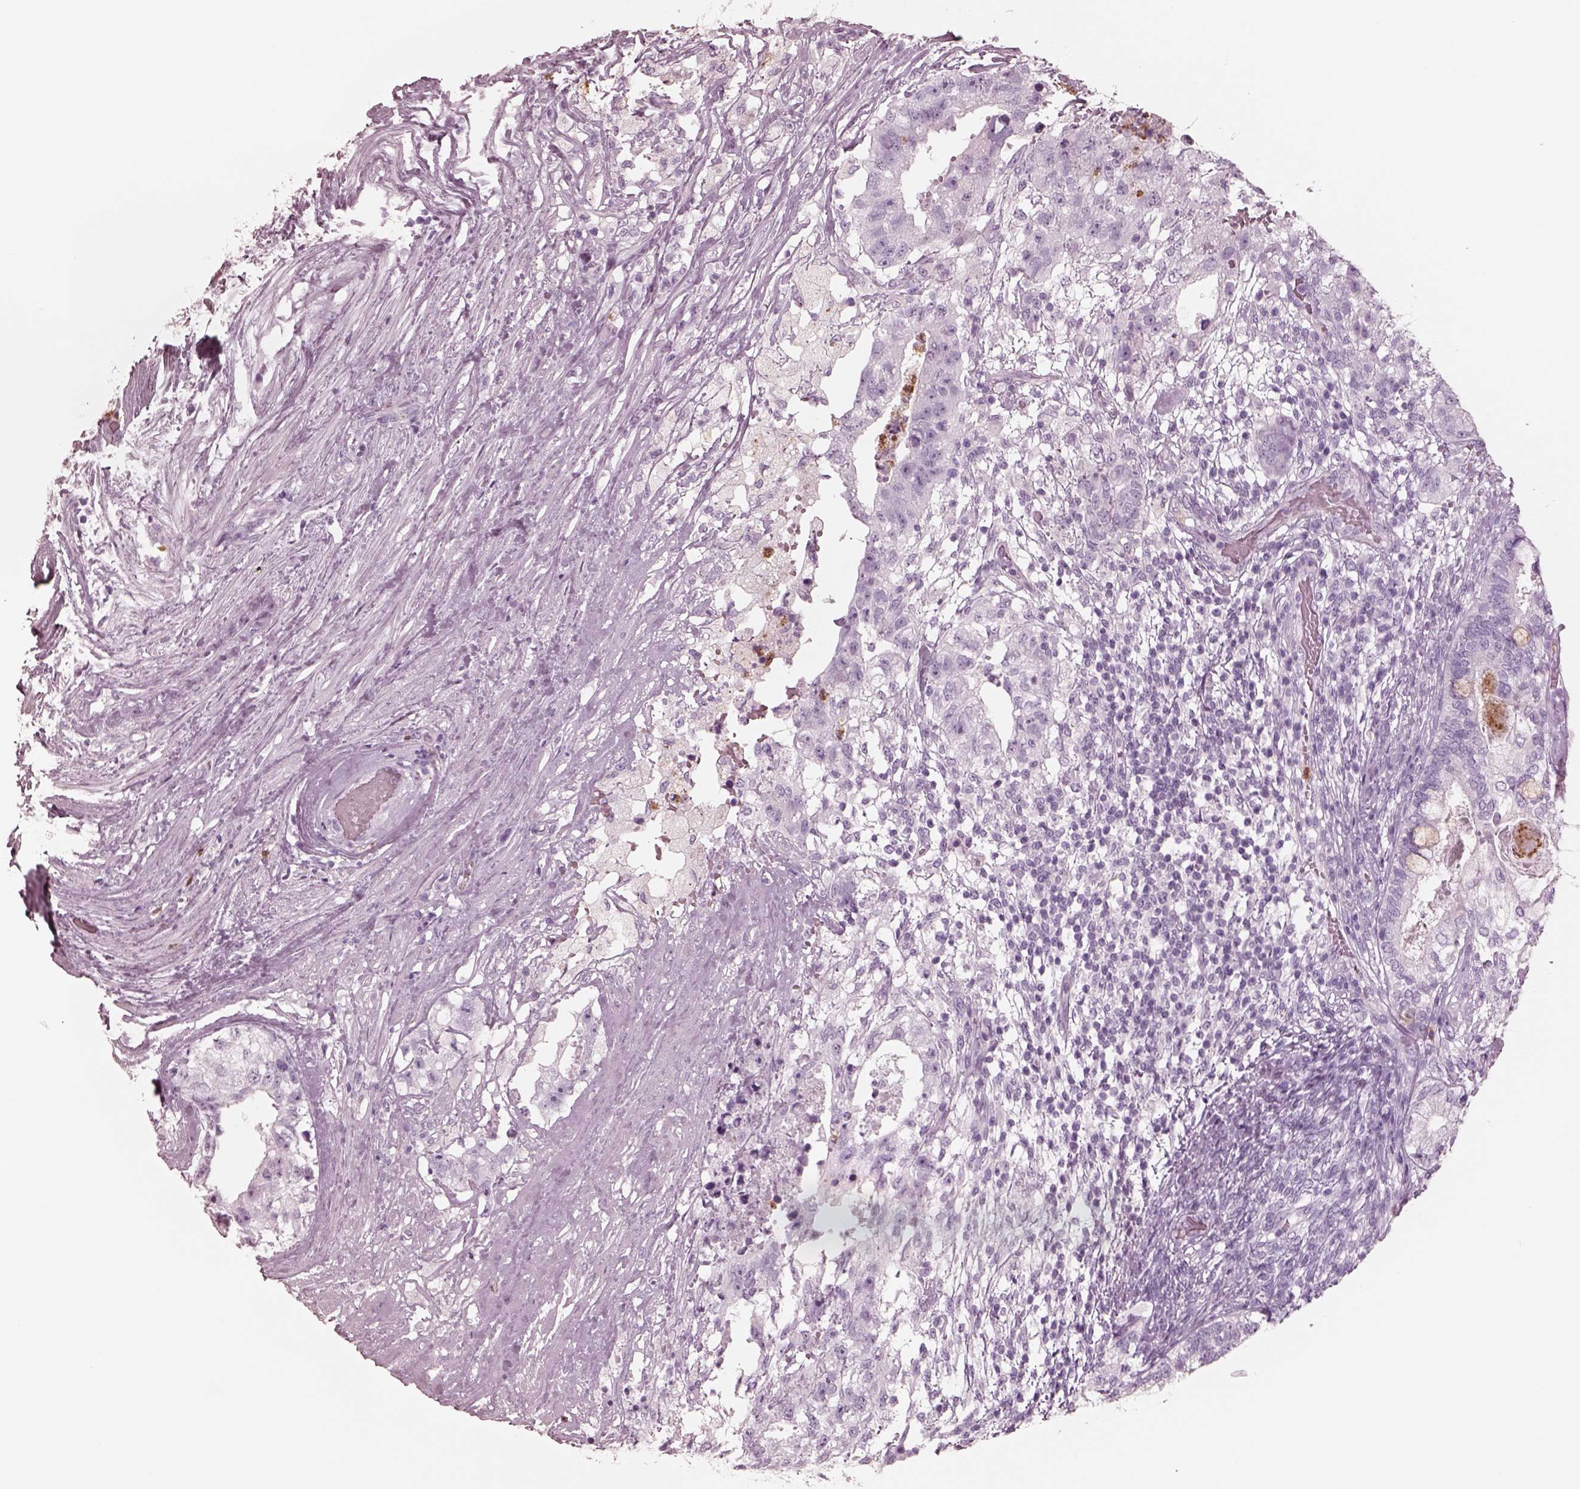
{"staining": {"intensity": "negative", "quantity": "none", "location": "none"}, "tissue": "testis cancer", "cell_type": "Tumor cells", "image_type": "cancer", "snomed": [{"axis": "morphology", "description": "Seminoma, NOS"}, {"axis": "morphology", "description": "Carcinoma, Embryonal, NOS"}, {"axis": "topography", "description": "Testis"}], "caption": "The histopathology image reveals no significant expression in tumor cells of testis cancer (embryonal carcinoma).", "gene": "ELANE", "patient": {"sex": "male", "age": 41}}